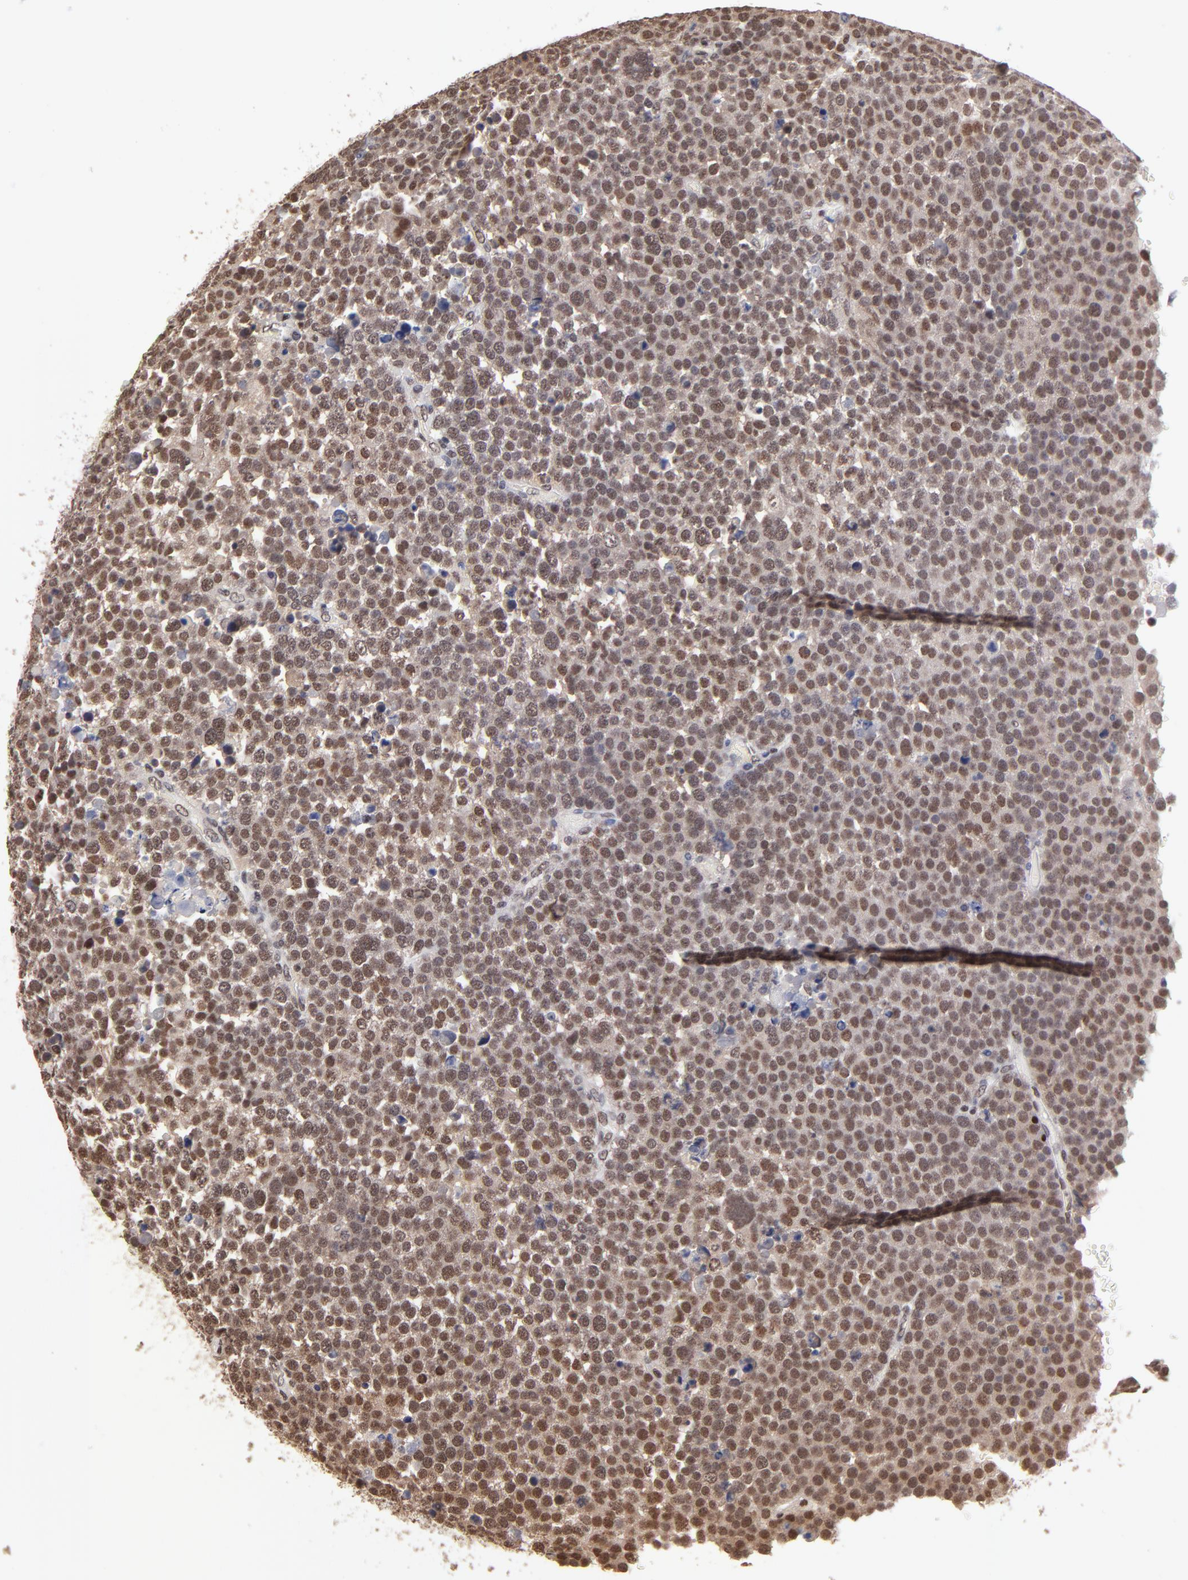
{"staining": {"intensity": "moderate", "quantity": ">75%", "location": "nuclear"}, "tissue": "testis cancer", "cell_type": "Tumor cells", "image_type": "cancer", "snomed": [{"axis": "morphology", "description": "Seminoma, NOS"}, {"axis": "topography", "description": "Testis"}], "caption": "Brown immunohistochemical staining in human seminoma (testis) exhibits moderate nuclear positivity in approximately >75% of tumor cells.", "gene": "DSN1", "patient": {"sex": "male", "age": 71}}